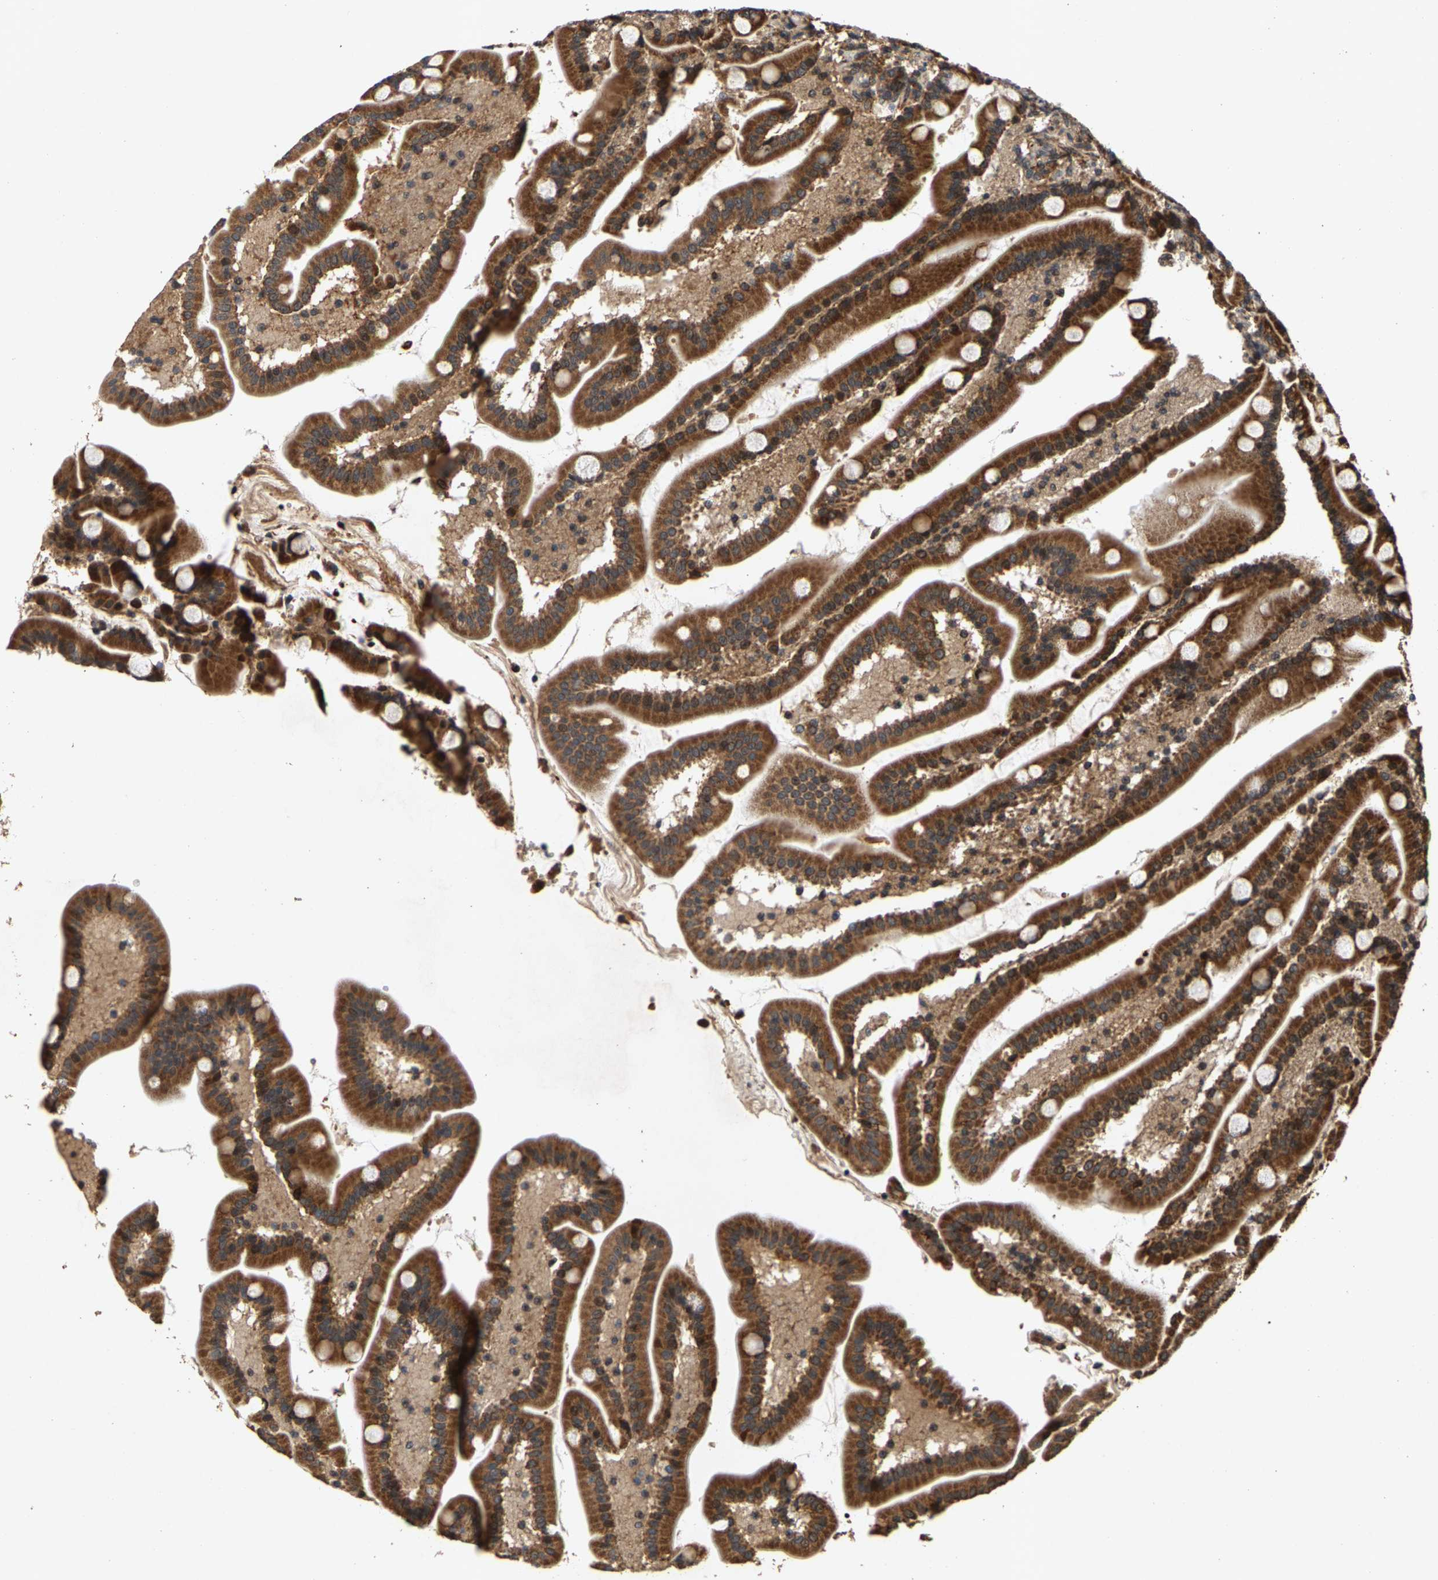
{"staining": {"intensity": "strong", "quantity": ">75%", "location": "cytoplasmic/membranous"}, "tissue": "duodenum", "cell_type": "Glandular cells", "image_type": "normal", "snomed": [{"axis": "morphology", "description": "Normal tissue, NOS"}, {"axis": "topography", "description": "Duodenum"}], "caption": "Glandular cells demonstrate strong cytoplasmic/membranous staining in approximately >75% of cells in unremarkable duodenum.", "gene": "CIDEC", "patient": {"sex": "male", "age": 54}}